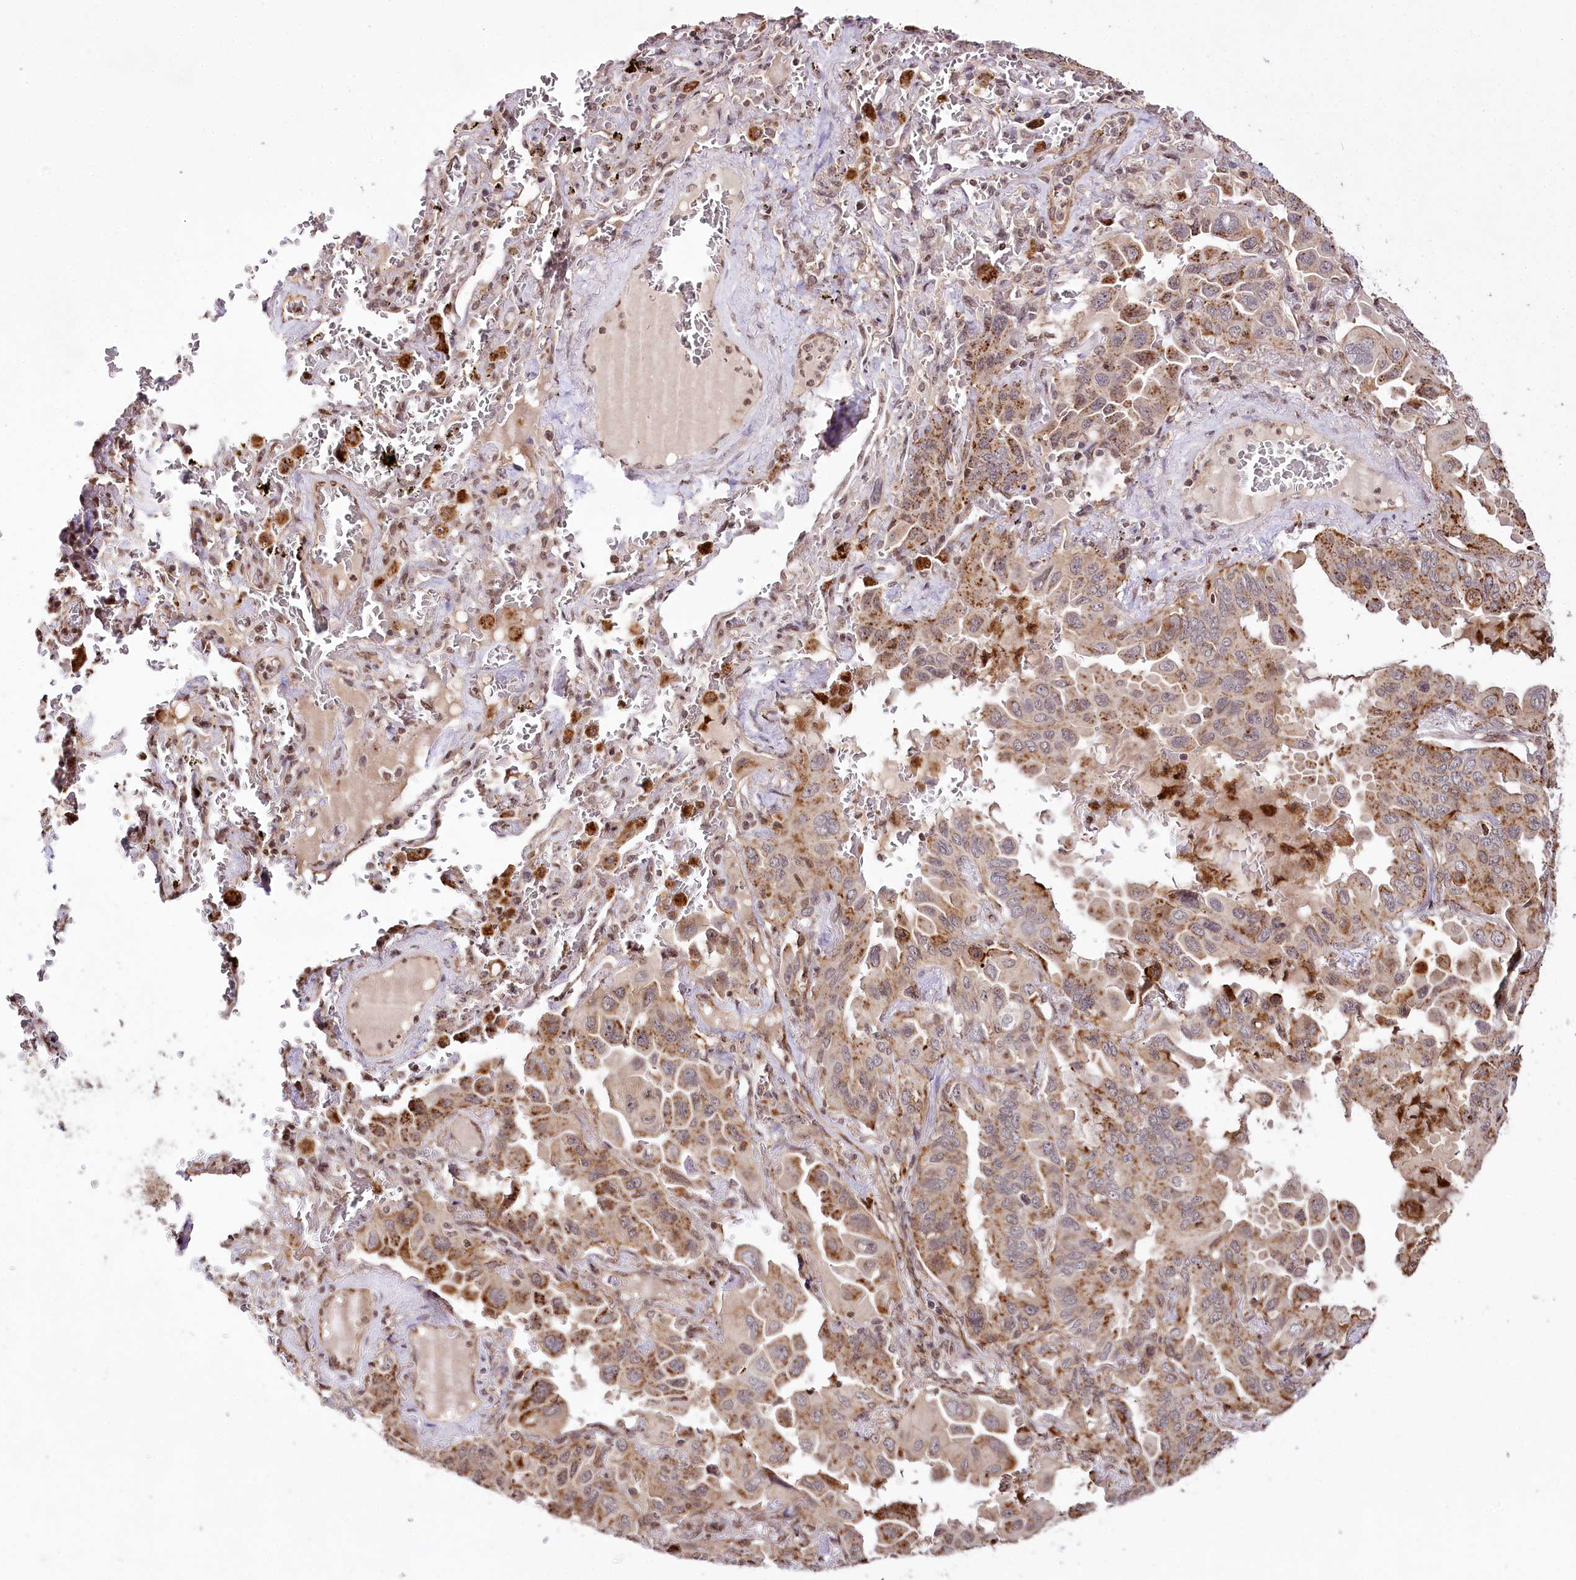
{"staining": {"intensity": "moderate", "quantity": "25%-75%", "location": "cytoplasmic/membranous,nuclear"}, "tissue": "lung cancer", "cell_type": "Tumor cells", "image_type": "cancer", "snomed": [{"axis": "morphology", "description": "Adenocarcinoma, NOS"}, {"axis": "topography", "description": "Lung"}], "caption": "Adenocarcinoma (lung) stained with immunohistochemistry (IHC) displays moderate cytoplasmic/membranous and nuclear expression in about 25%-75% of tumor cells. Nuclei are stained in blue.", "gene": "HOXC8", "patient": {"sex": "male", "age": 64}}